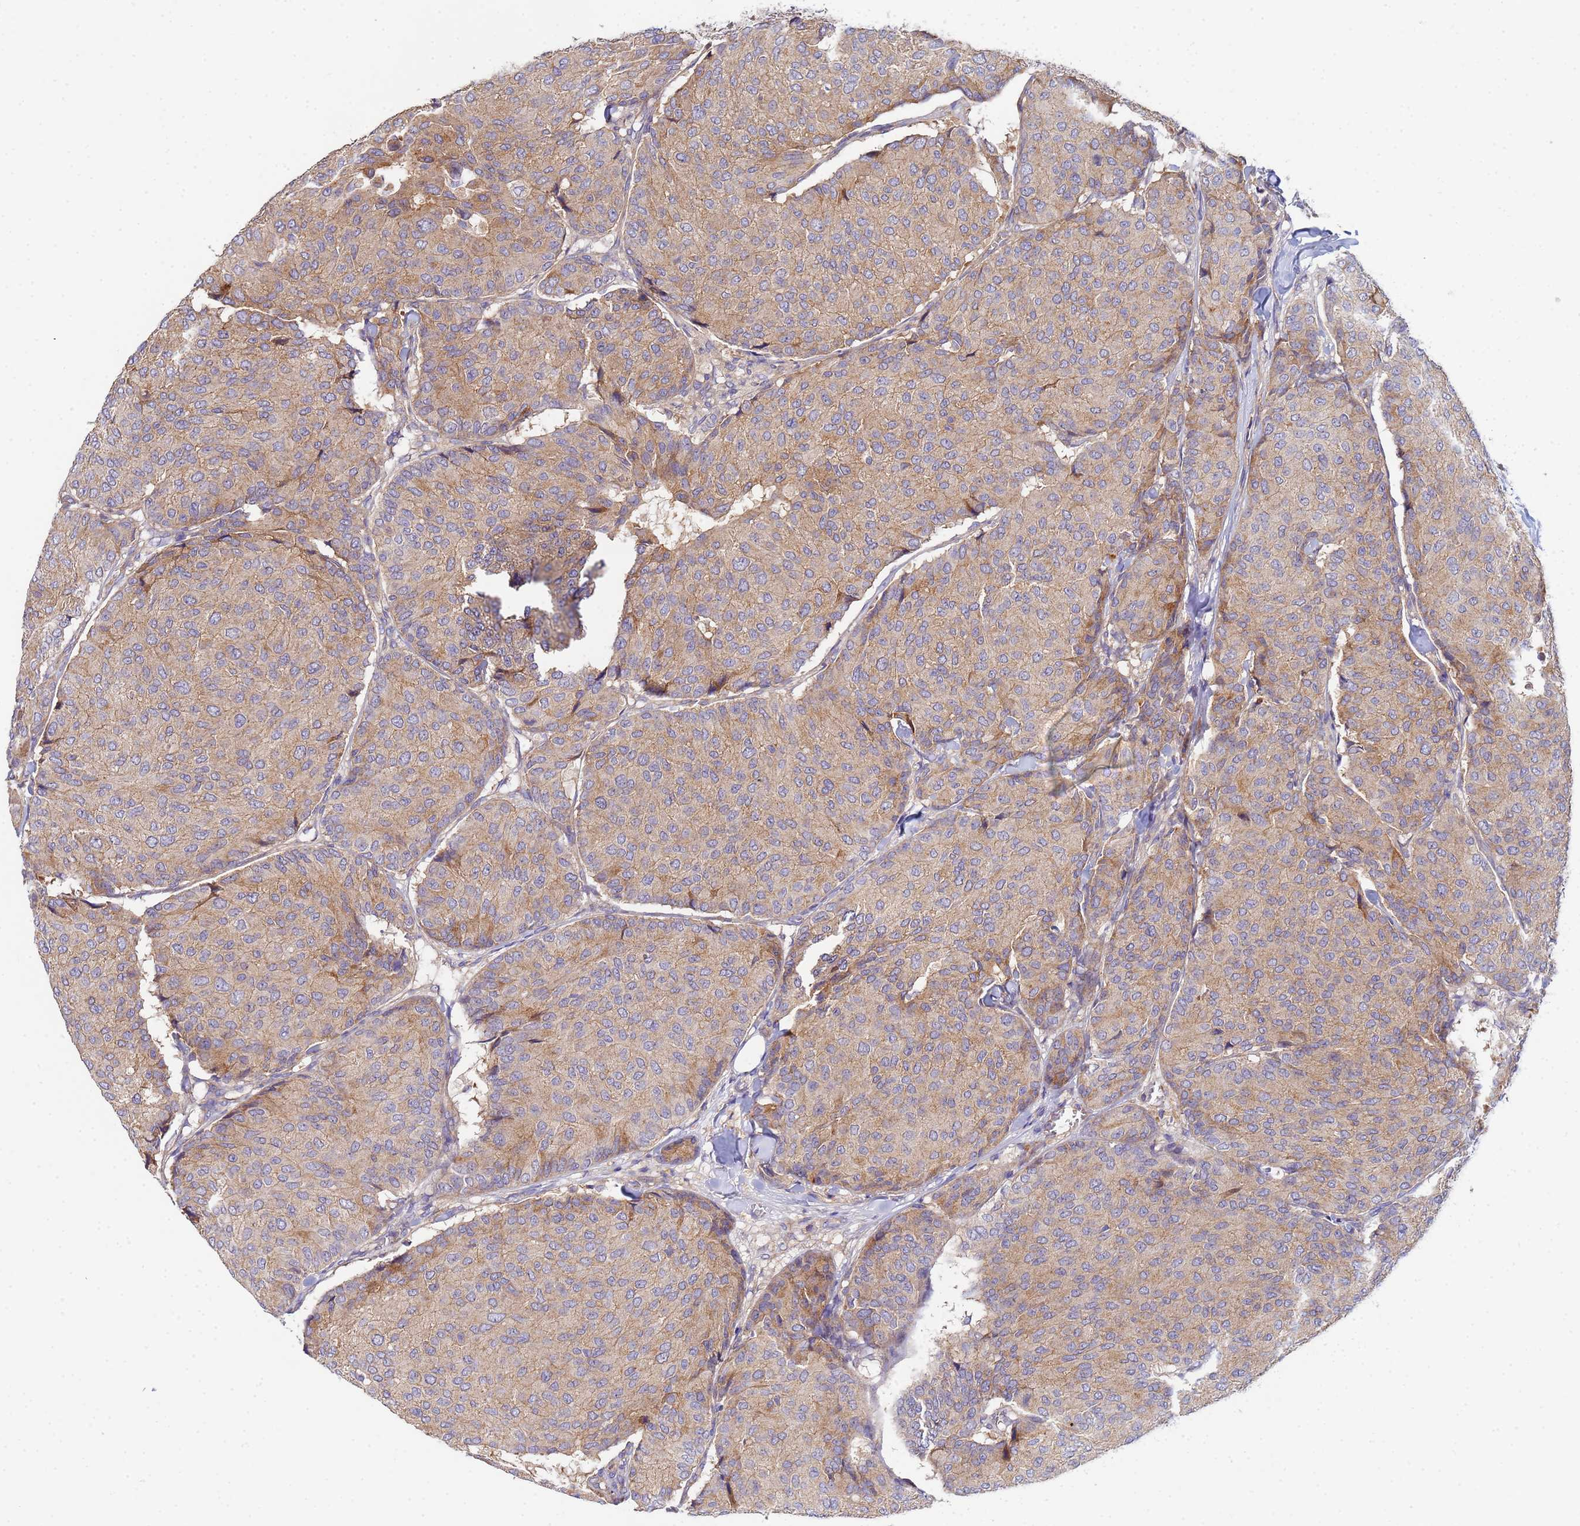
{"staining": {"intensity": "weak", "quantity": ">75%", "location": "cytoplasmic/membranous"}, "tissue": "breast cancer", "cell_type": "Tumor cells", "image_type": "cancer", "snomed": [{"axis": "morphology", "description": "Duct carcinoma"}, {"axis": "topography", "description": "Breast"}], "caption": "Immunohistochemistry (IHC) of human intraductal carcinoma (breast) displays low levels of weak cytoplasmic/membranous expression in approximately >75% of tumor cells.", "gene": "CDC34", "patient": {"sex": "female", "age": 75}}